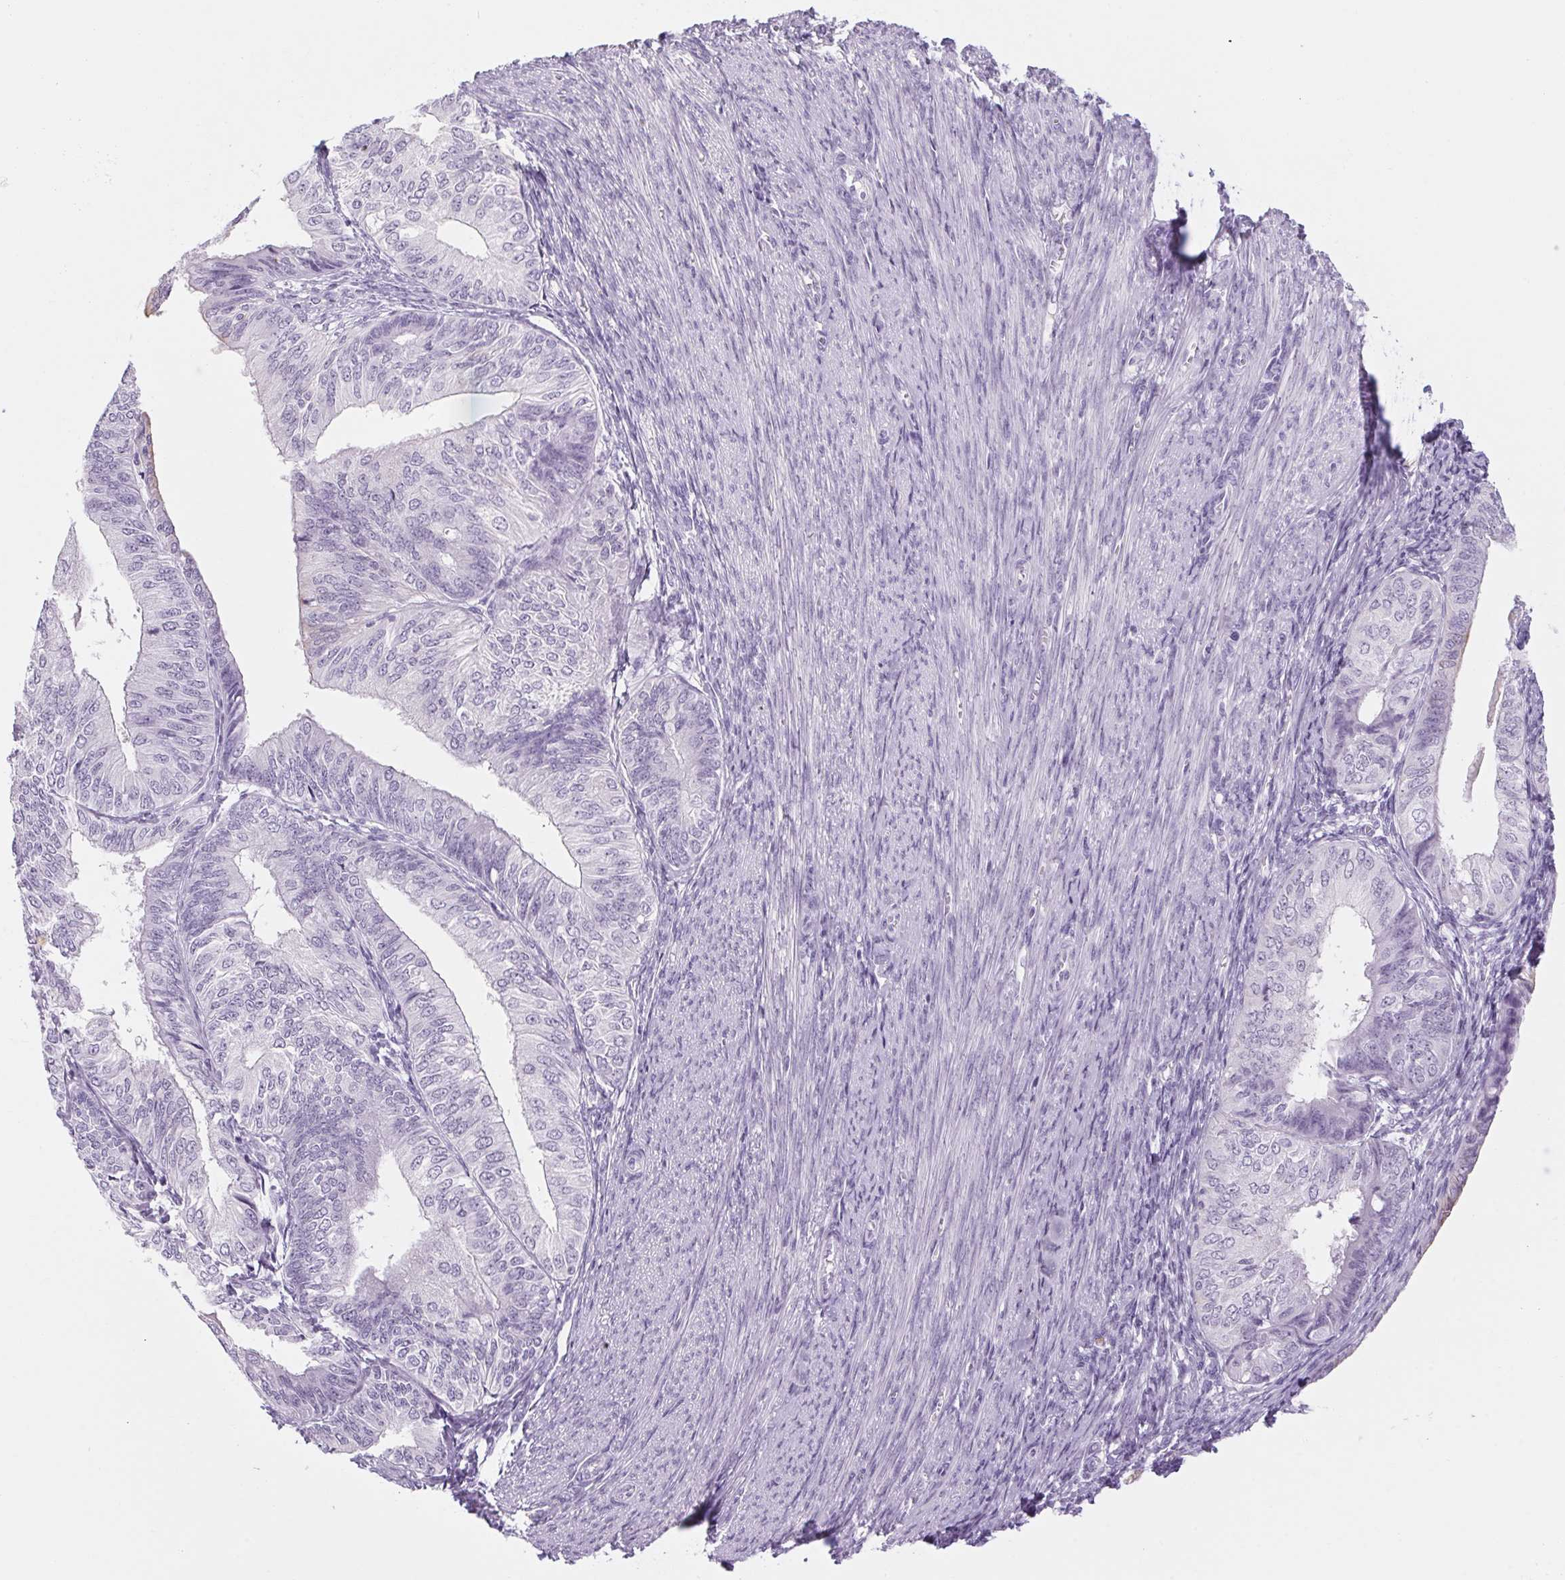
{"staining": {"intensity": "negative", "quantity": "none", "location": "none"}, "tissue": "endometrial cancer", "cell_type": "Tumor cells", "image_type": "cancer", "snomed": [{"axis": "morphology", "description": "Adenocarcinoma, NOS"}, {"axis": "topography", "description": "Endometrium"}], "caption": "An image of endometrial cancer (adenocarcinoma) stained for a protein displays no brown staining in tumor cells.", "gene": "RPTN", "patient": {"sex": "female", "age": 58}}